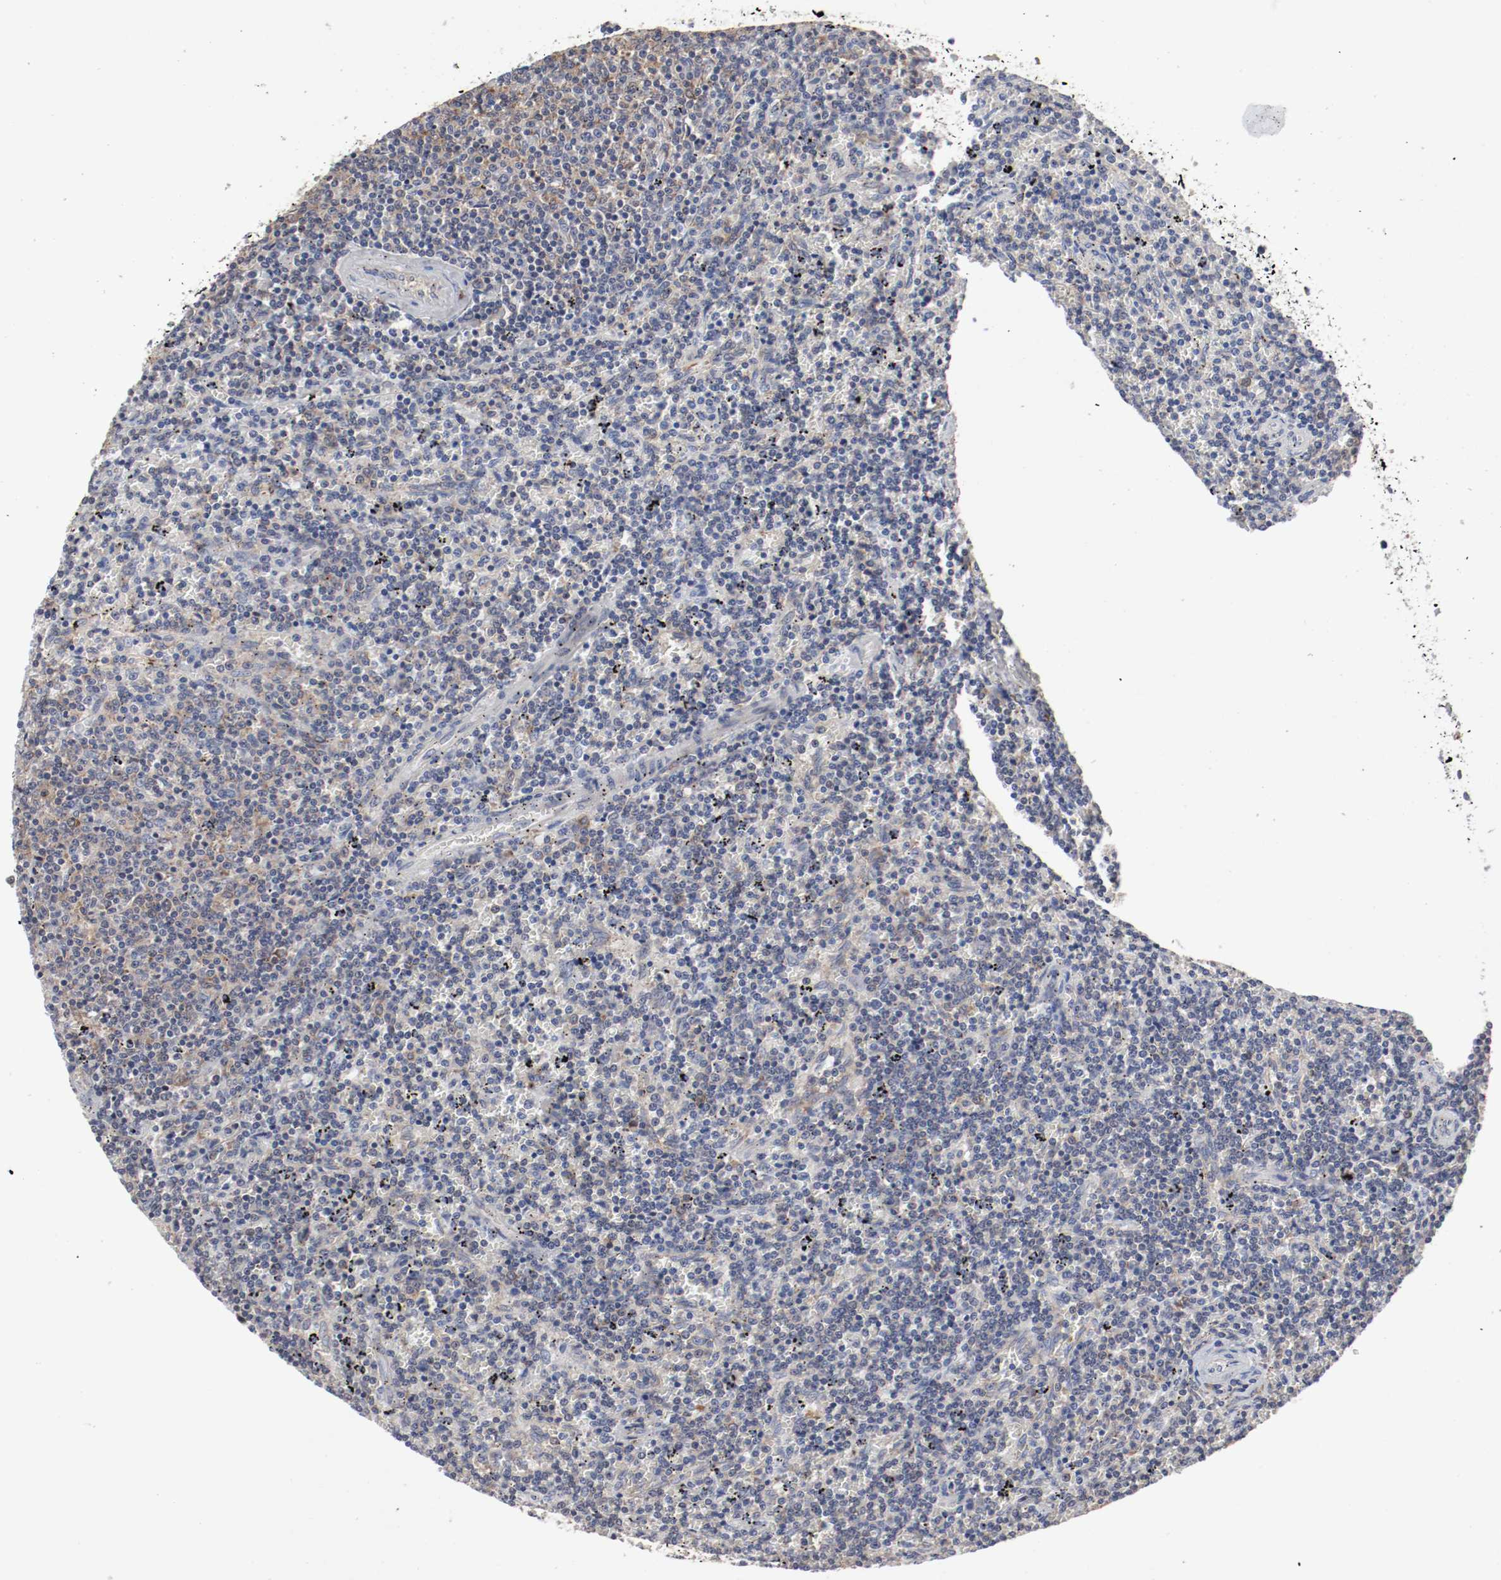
{"staining": {"intensity": "weak", "quantity": ">75%", "location": "cytoplasmic/membranous"}, "tissue": "lymphoma", "cell_type": "Tumor cells", "image_type": "cancer", "snomed": [{"axis": "morphology", "description": "Malignant lymphoma, non-Hodgkin's type, Low grade"}, {"axis": "topography", "description": "Spleen"}], "caption": "A high-resolution histopathology image shows immunohistochemistry staining of lymphoma, which demonstrates weak cytoplasmic/membranous expression in about >75% of tumor cells.", "gene": "FKBP3", "patient": {"sex": "female", "age": 50}}